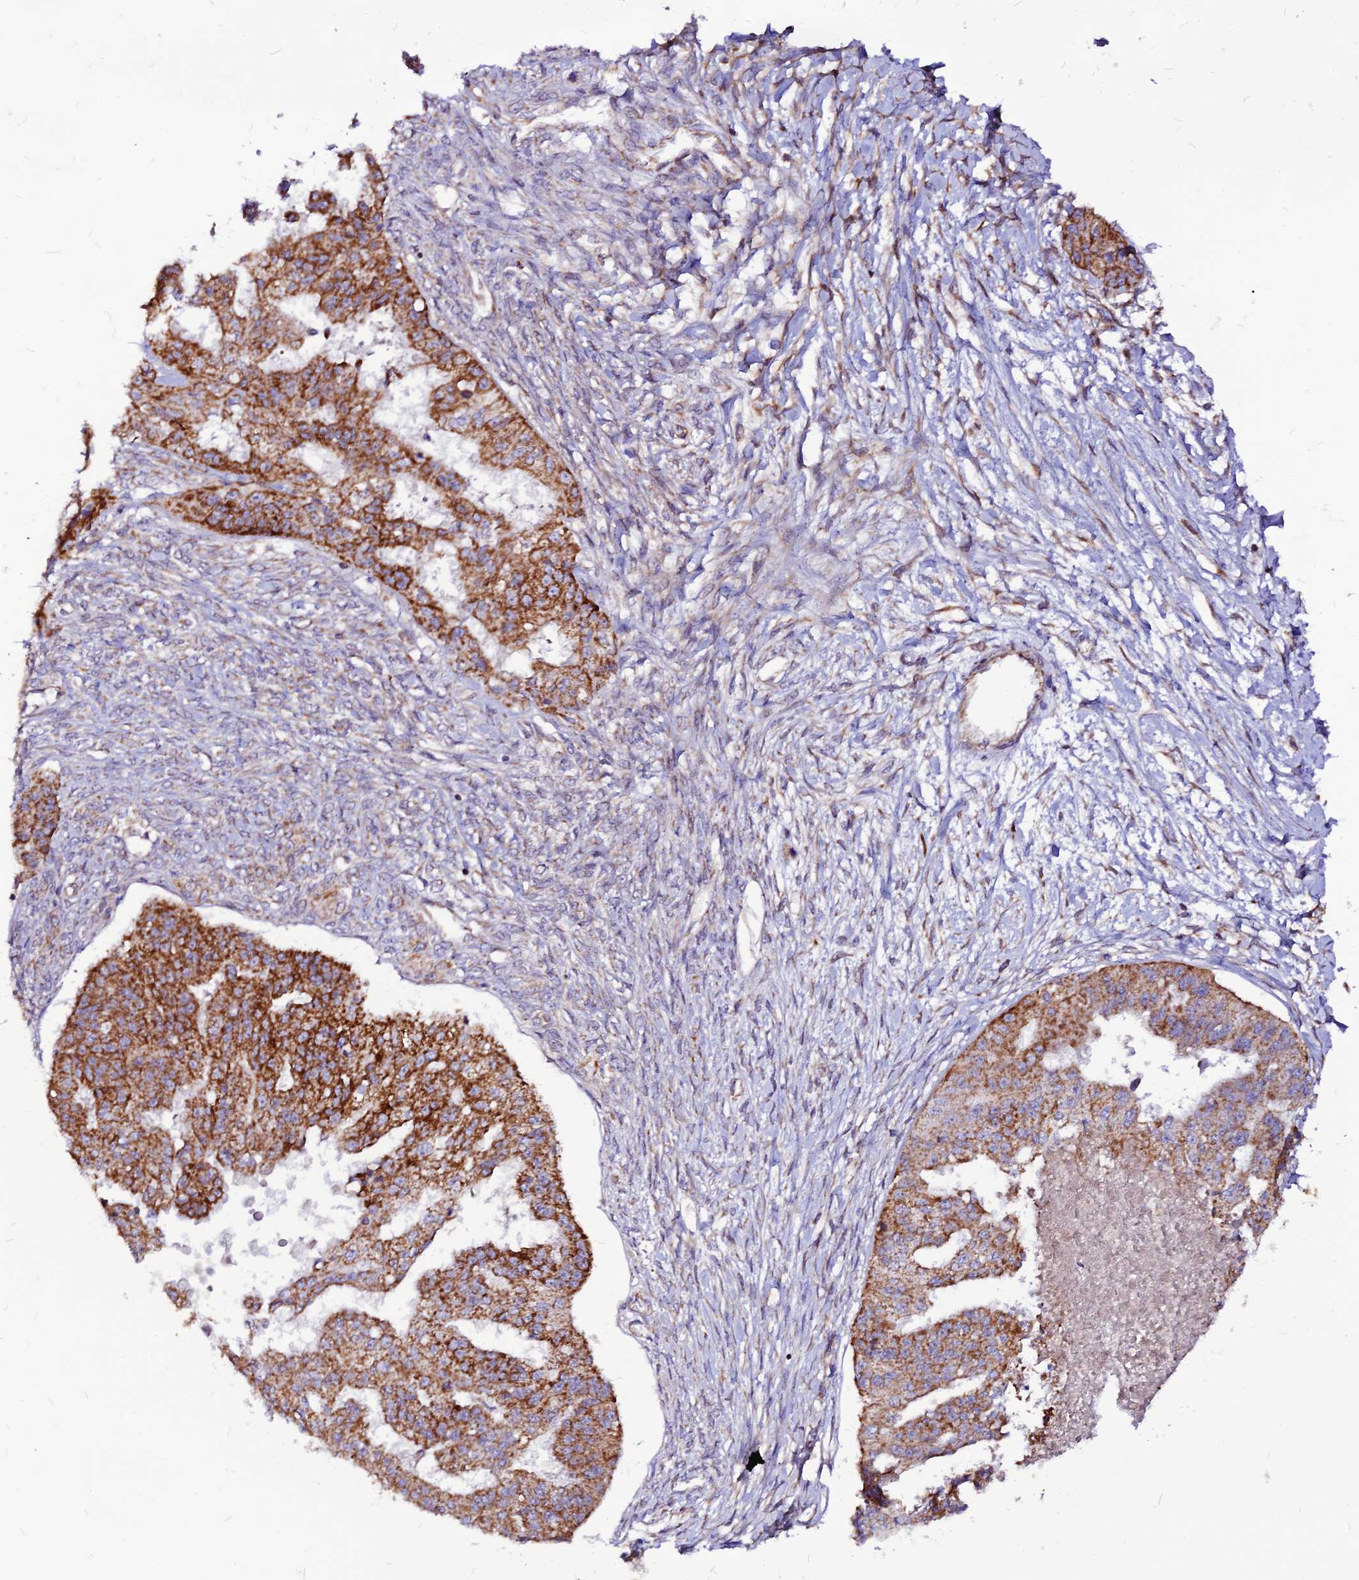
{"staining": {"intensity": "strong", "quantity": "25%-75%", "location": "cytoplasmic/membranous"}, "tissue": "ovarian cancer", "cell_type": "Tumor cells", "image_type": "cancer", "snomed": [{"axis": "morphology", "description": "Cystadenocarcinoma, serous, NOS"}, {"axis": "topography", "description": "Ovary"}], "caption": "IHC photomicrograph of human ovarian cancer stained for a protein (brown), which exhibits high levels of strong cytoplasmic/membranous positivity in about 25%-75% of tumor cells.", "gene": "ECI1", "patient": {"sex": "female", "age": 58}}